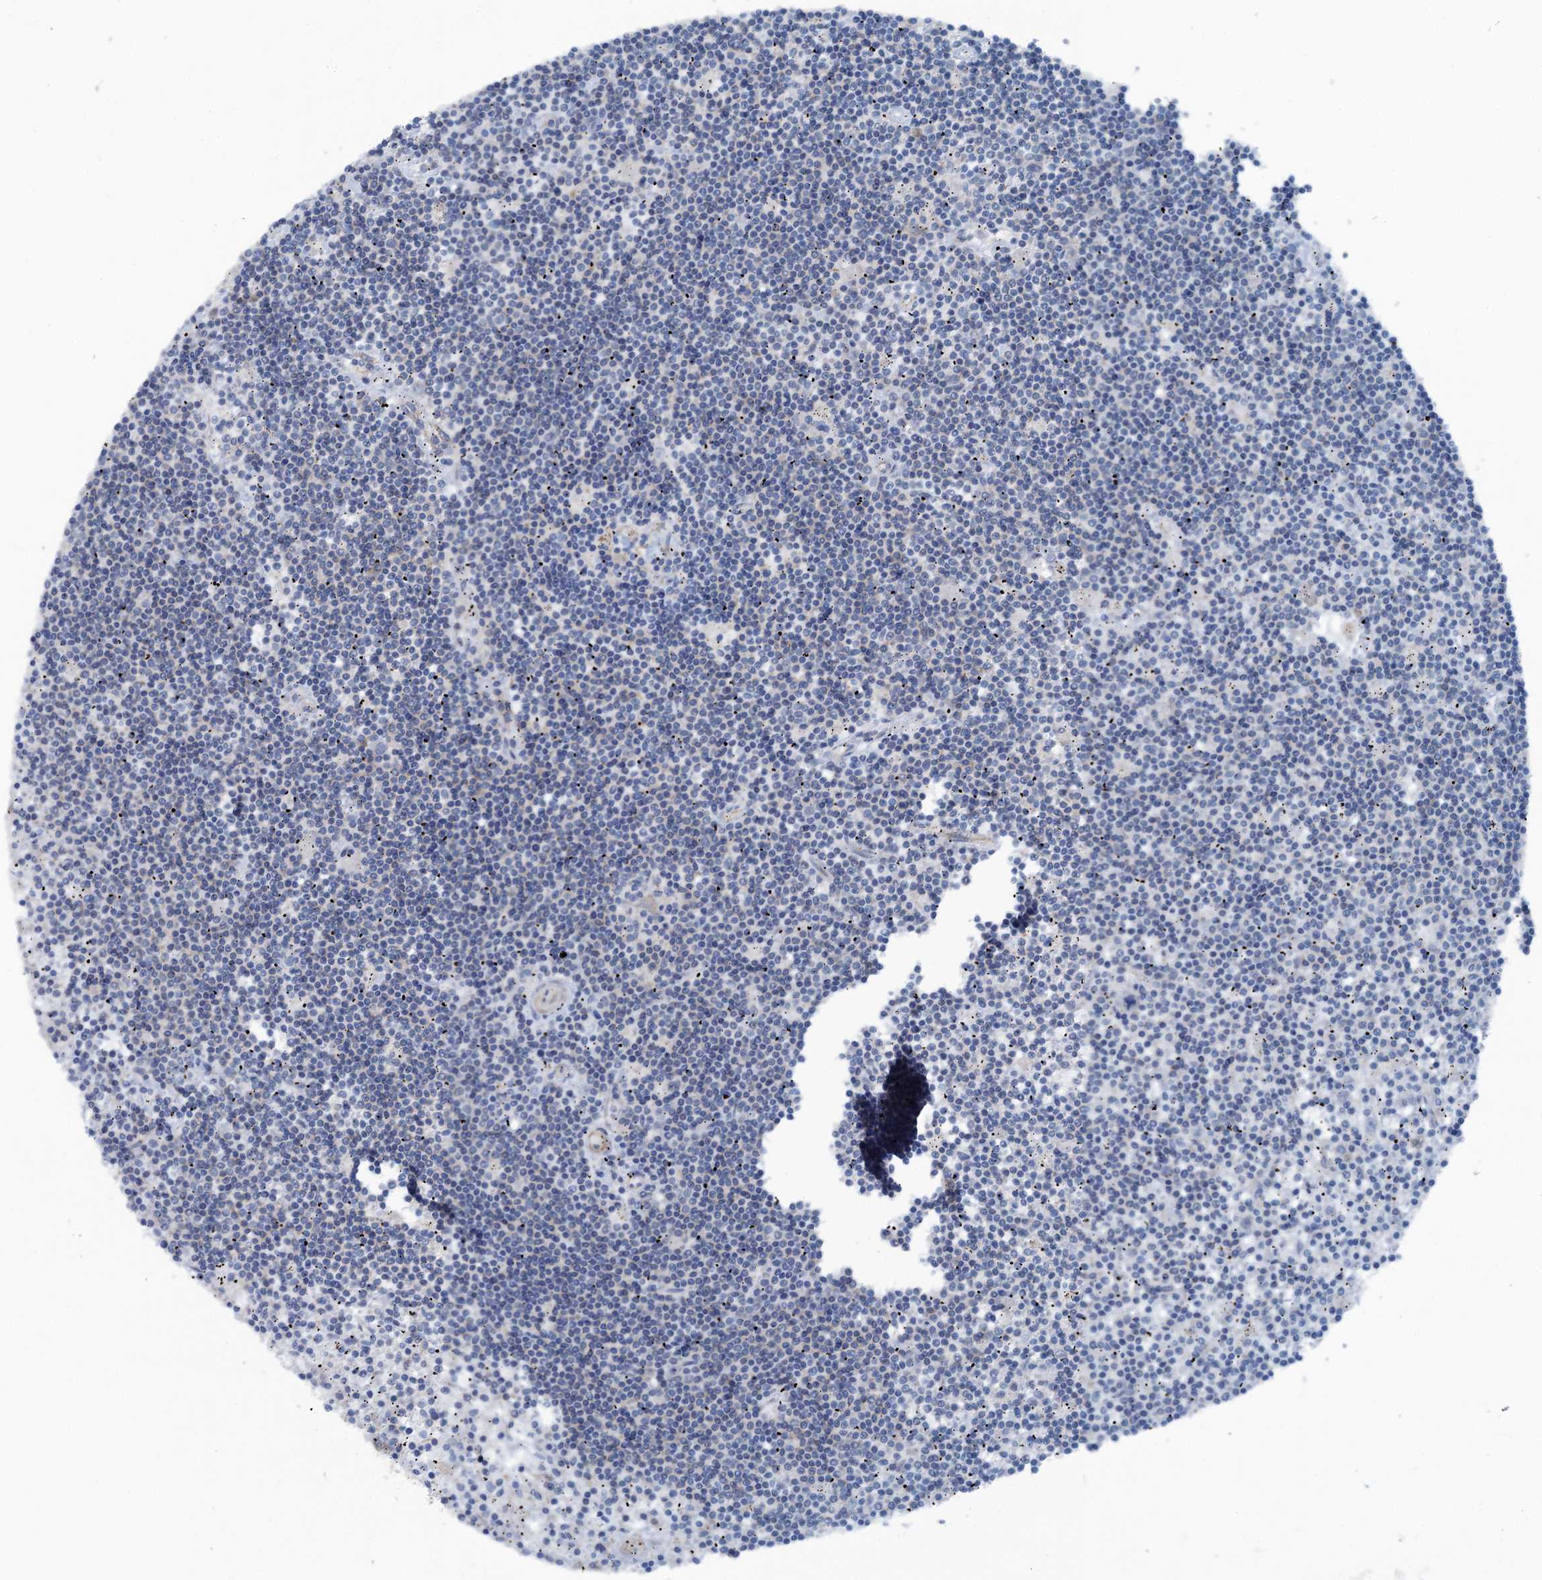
{"staining": {"intensity": "negative", "quantity": "none", "location": "none"}, "tissue": "lymphoma", "cell_type": "Tumor cells", "image_type": "cancer", "snomed": [{"axis": "morphology", "description": "Malignant lymphoma, non-Hodgkin's type, Low grade"}, {"axis": "topography", "description": "Spleen"}], "caption": "Protein analysis of malignant lymphoma, non-Hodgkin's type (low-grade) reveals no significant positivity in tumor cells. The staining is performed using DAB (3,3'-diaminobenzidine) brown chromogen with nuclei counter-stained in using hematoxylin.", "gene": "CALCOCO1", "patient": {"sex": "male", "age": 76}}